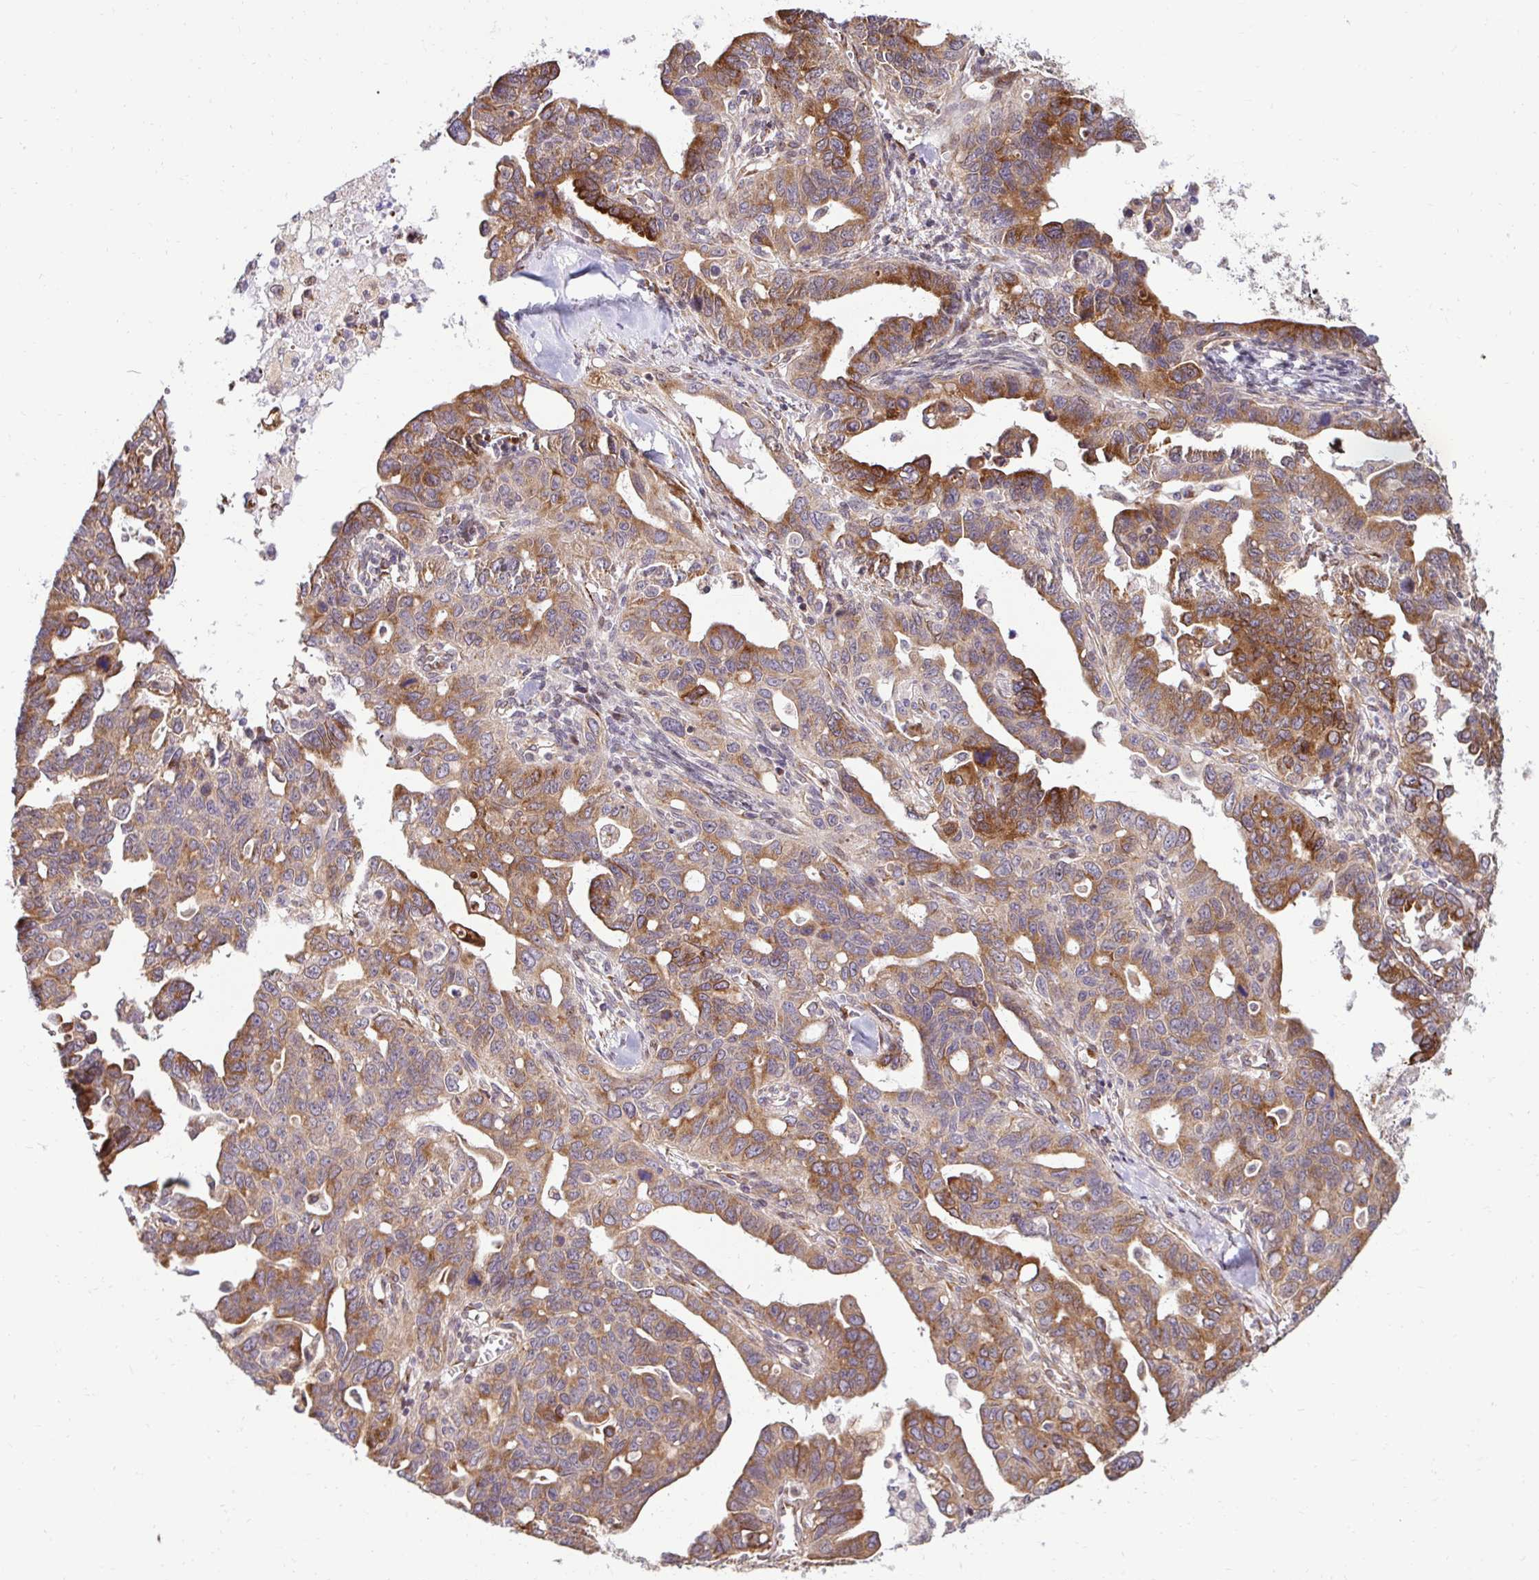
{"staining": {"intensity": "moderate", "quantity": ">75%", "location": "cytoplasmic/membranous"}, "tissue": "ovarian cancer", "cell_type": "Tumor cells", "image_type": "cancer", "snomed": [{"axis": "morphology", "description": "Cystadenocarcinoma, serous, NOS"}, {"axis": "topography", "description": "Ovary"}], "caption": "Approximately >75% of tumor cells in ovarian cancer demonstrate moderate cytoplasmic/membranous protein staining as visualized by brown immunohistochemical staining.", "gene": "HPS1", "patient": {"sex": "female", "age": 69}}